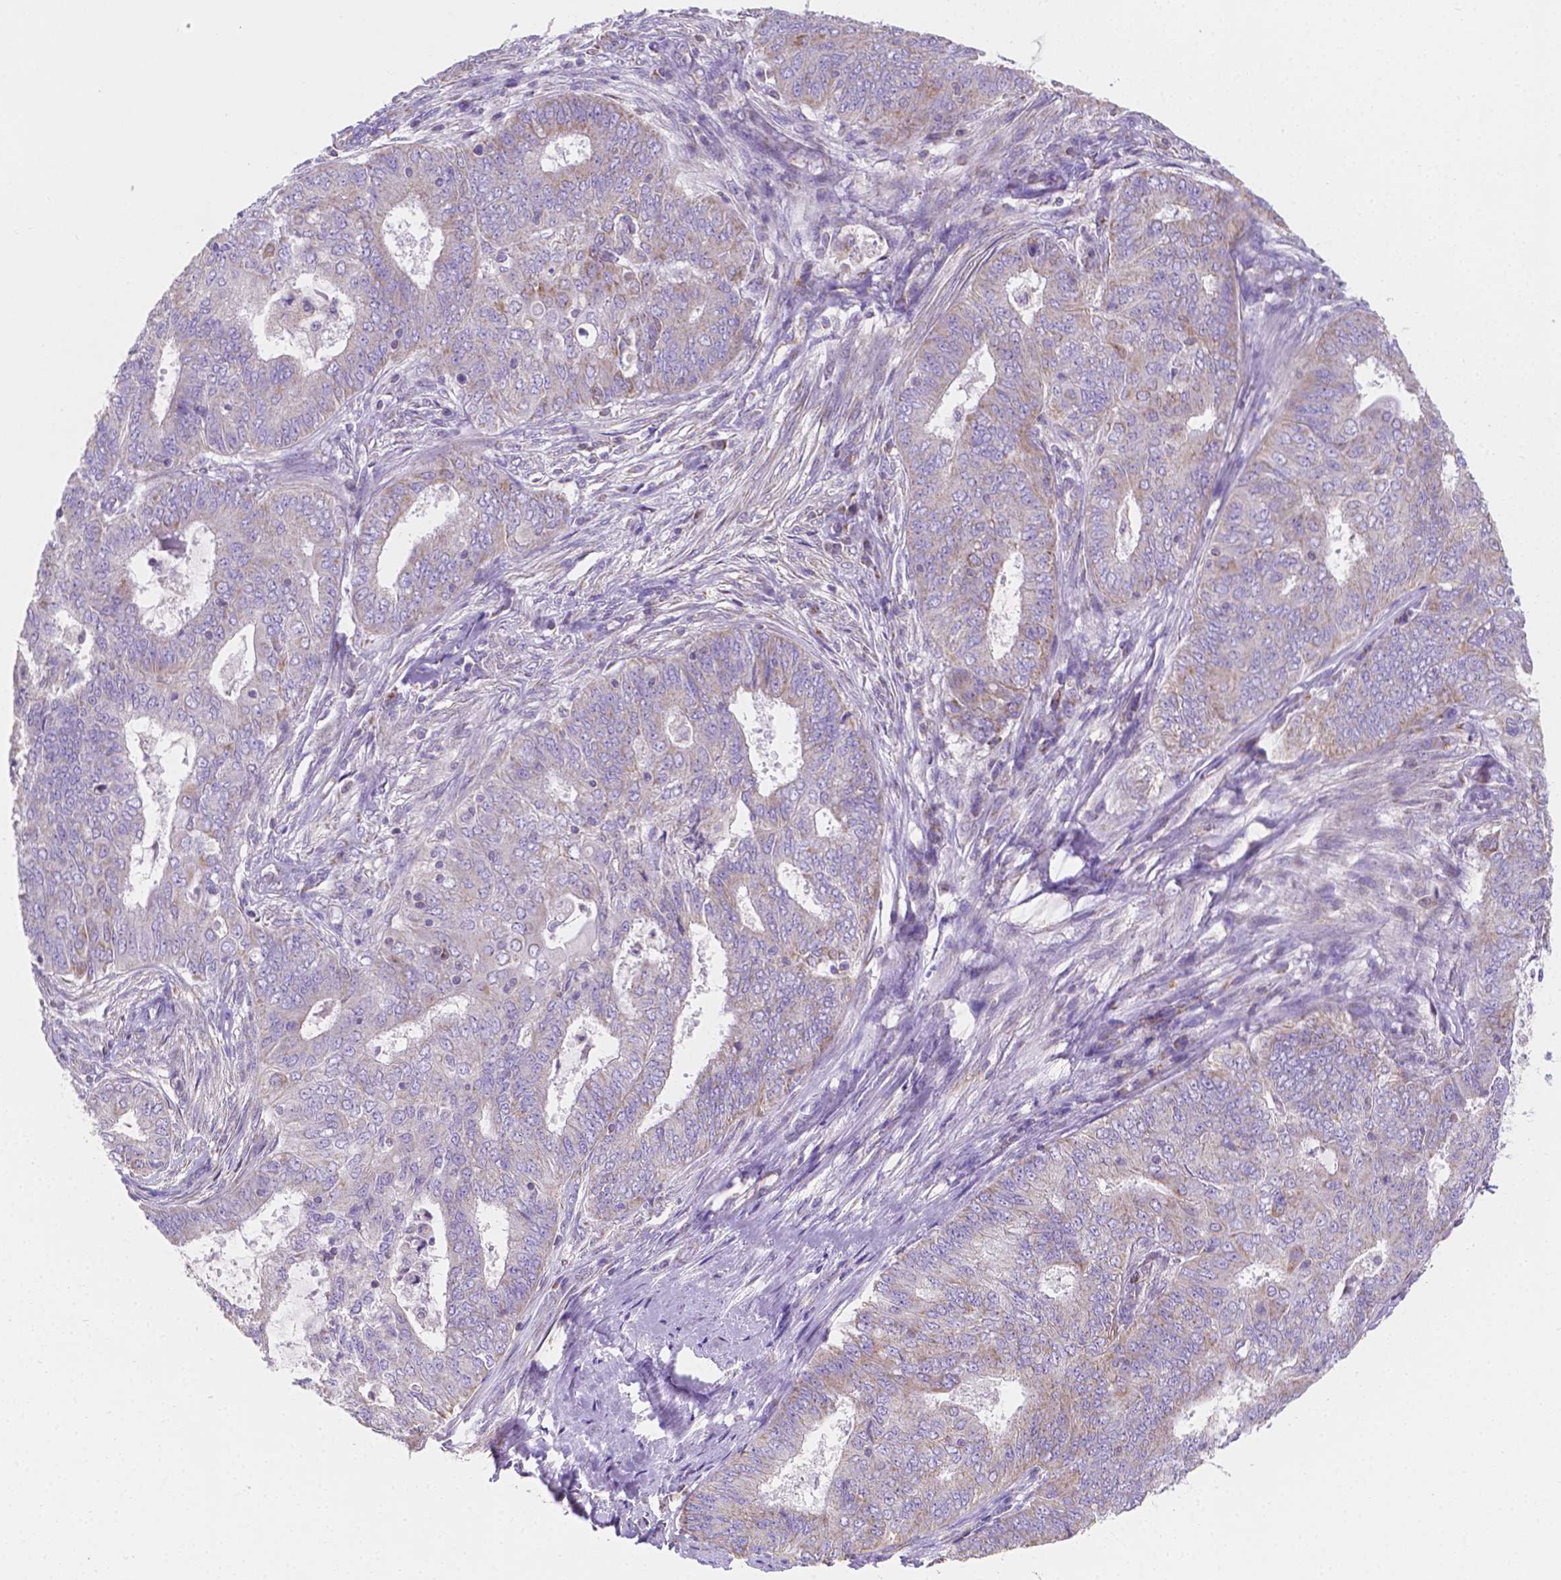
{"staining": {"intensity": "weak", "quantity": "<25%", "location": "cytoplasmic/membranous"}, "tissue": "endometrial cancer", "cell_type": "Tumor cells", "image_type": "cancer", "snomed": [{"axis": "morphology", "description": "Adenocarcinoma, NOS"}, {"axis": "topography", "description": "Endometrium"}], "caption": "A high-resolution histopathology image shows immunohistochemistry staining of endometrial cancer, which demonstrates no significant staining in tumor cells.", "gene": "SGTB", "patient": {"sex": "female", "age": 62}}